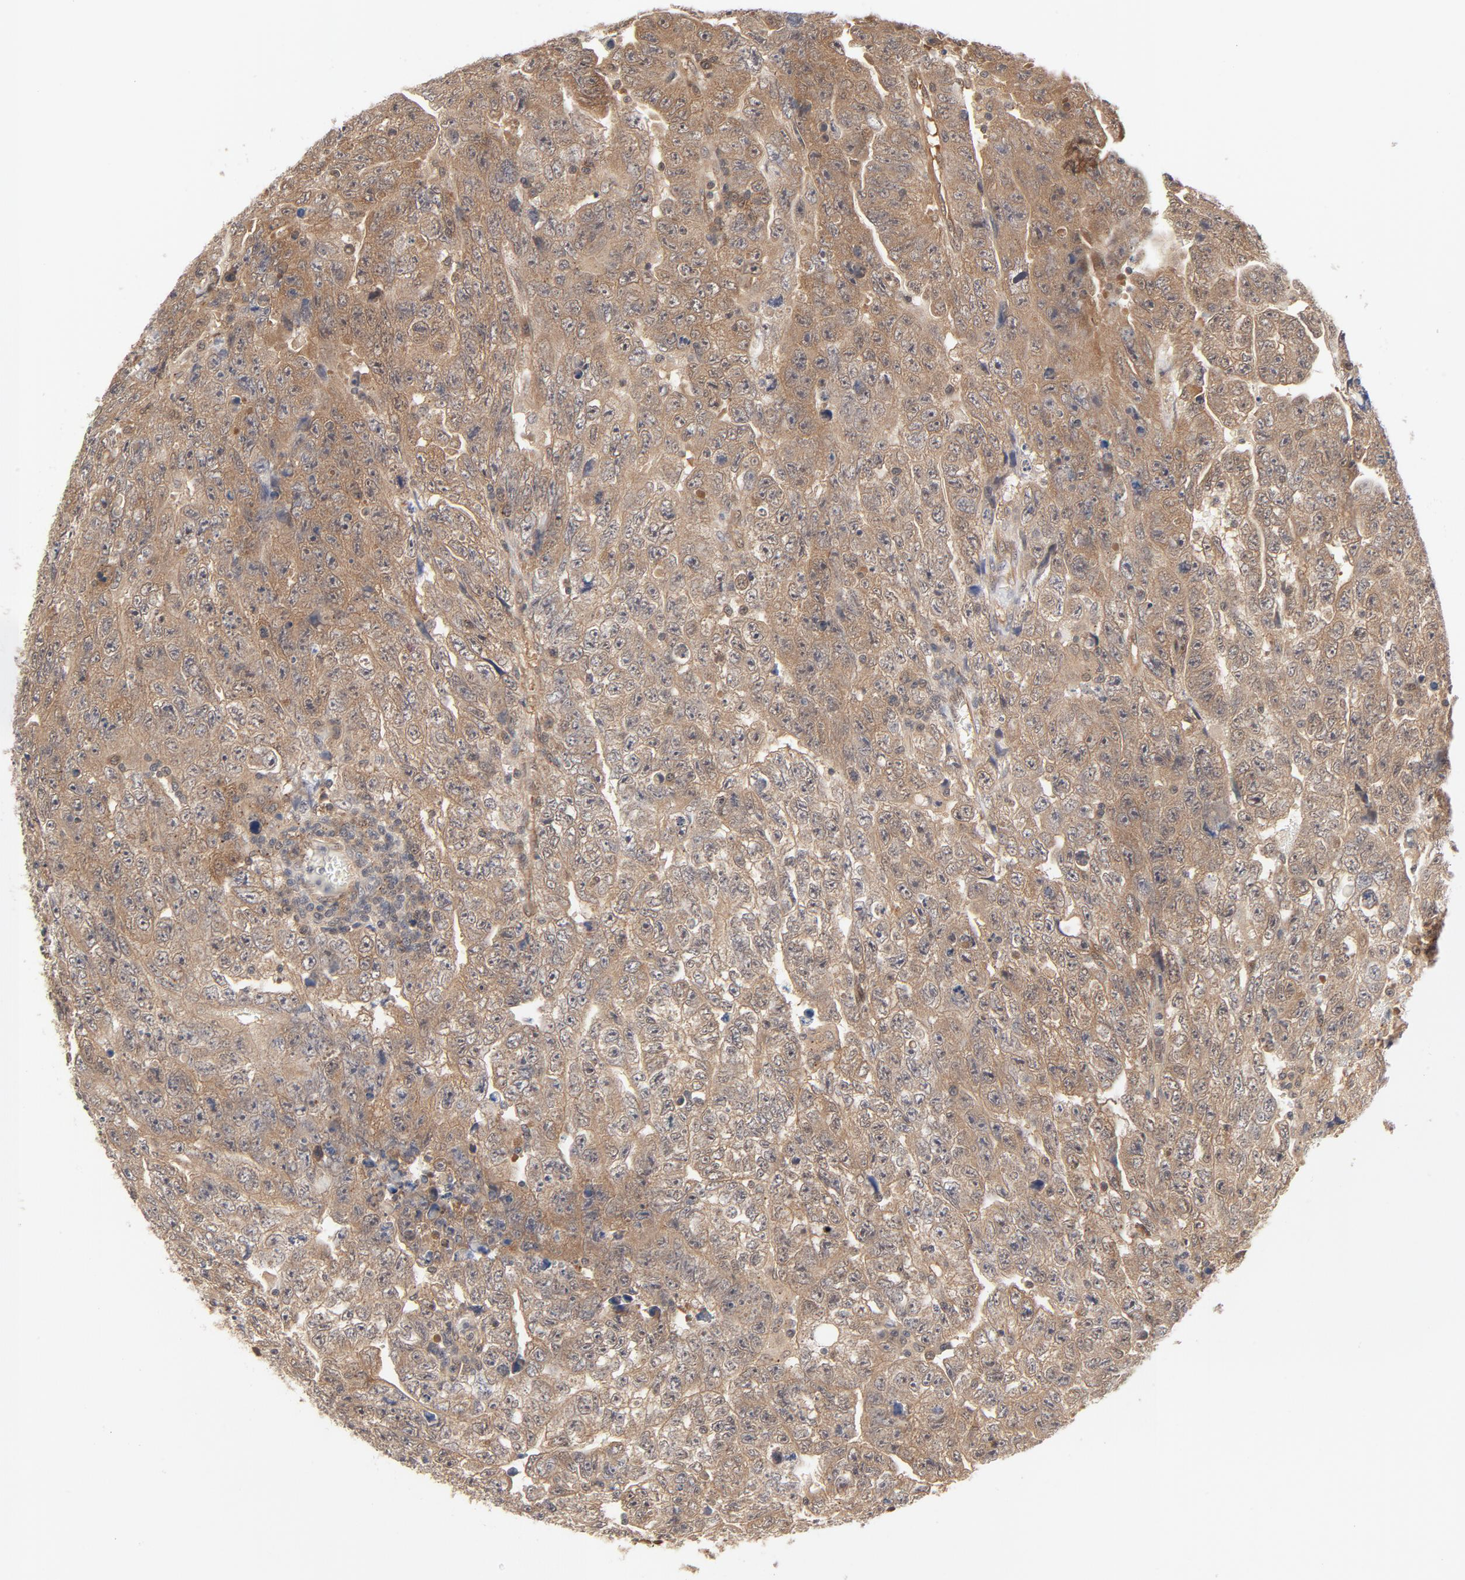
{"staining": {"intensity": "moderate", "quantity": ">75%", "location": "cytoplasmic/membranous"}, "tissue": "testis cancer", "cell_type": "Tumor cells", "image_type": "cancer", "snomed": [{"axis": "morphology", "description": "Carcinoma, Embryonal, NOS"}, {"axis": "topography", "description": "Testis"}], "caption": "IHC micrograph of human embryonal carcinoma (testis) stained for a protein (brown), which reveals medium levels of moderate cytoplasmic/membranous staining in about >75% of tumor cells.", "gene": "CDC37", "patient": {"sex": "male", "age": 28}}